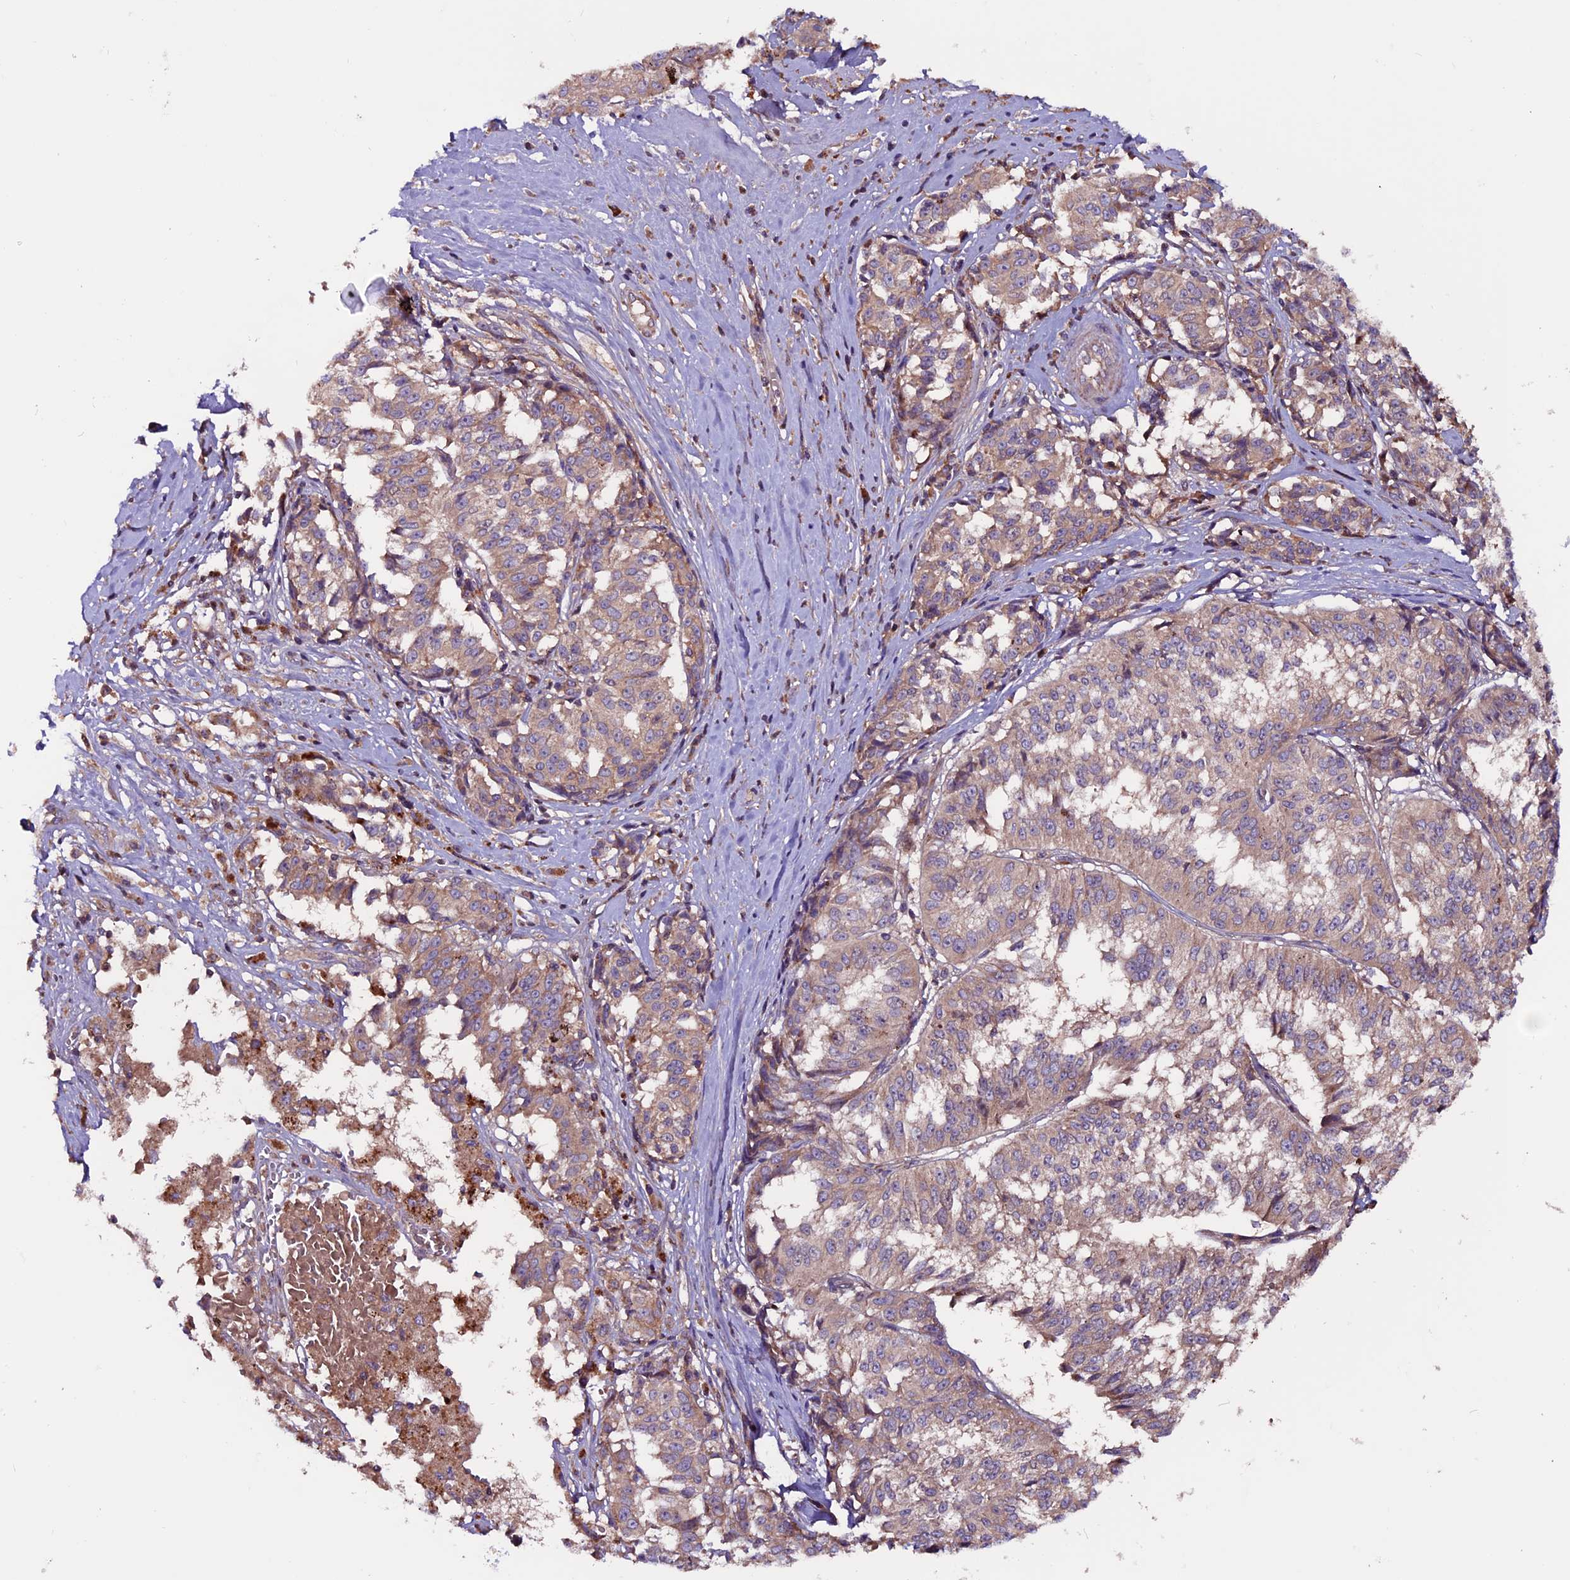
{"staining": {"intensity": "weak", "quantity": "<25%", "location": "cytoplasmic/membranous"}, "tissue": "melanoma", "cell_type": "Tumor cells", "image_type": "cancer", "snomed": [{"axis": "morphology", "description": "Malignant melanoma, NOS"}, {"axis": "topography", "description": "Skin"}], "caption": "Tumor cells are negative for brown protein staining in melanoma. (DAB (3,3'-diaminobenzidine) immunohistochemistry, high magnification).", "gene": "ZNF598", "patient": {"sex": "female", "age": 72}}